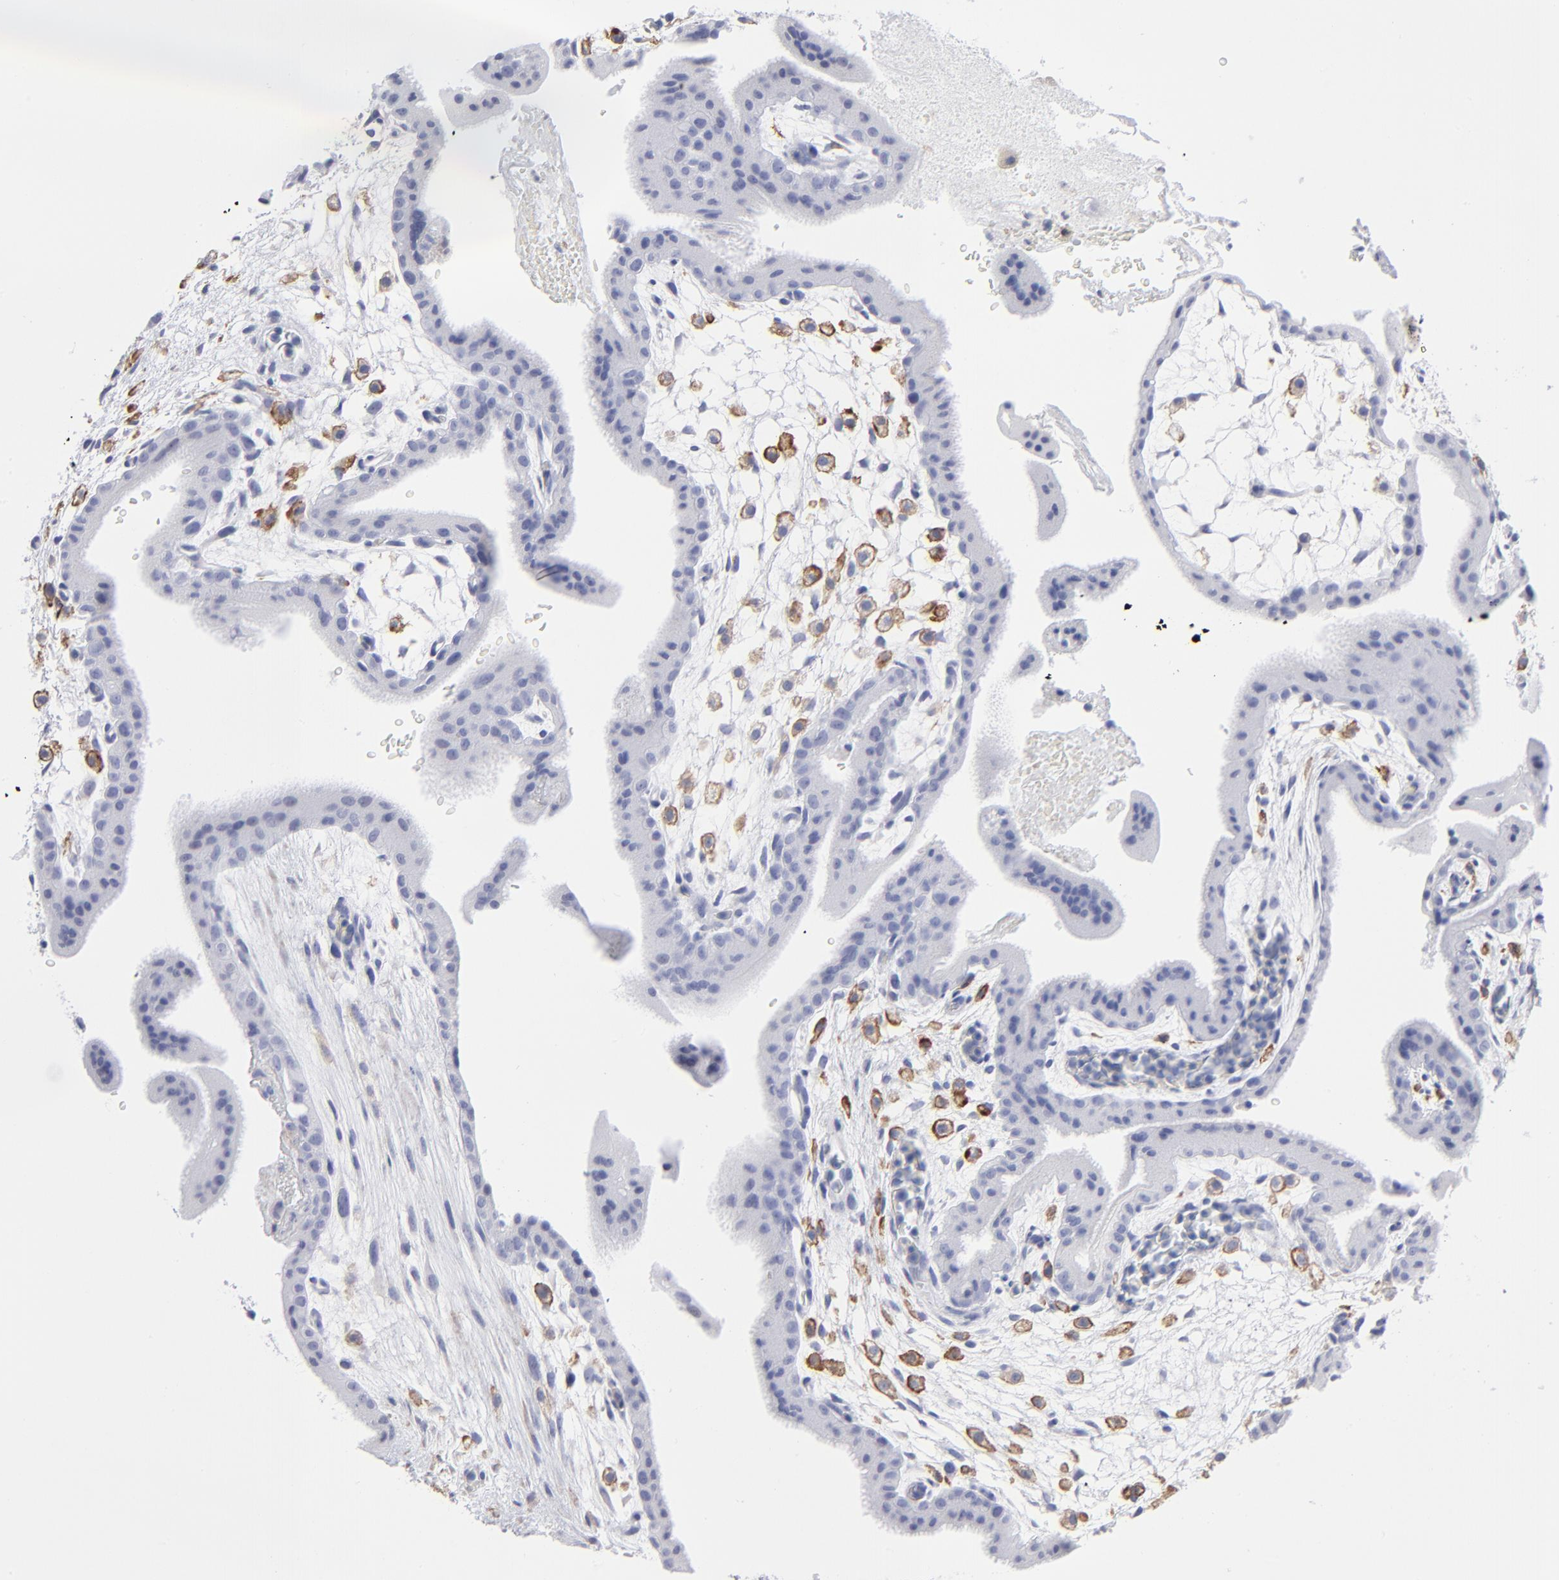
{"staining": {"intensity": "negative", "quantity": "none", "location": "none"}, "tissue": "placenta", "cell_type": "Decidual cells", "image_type": "normal", "snomed": [{"axis": "morphology", "description": "Normal tissue, NOS"}, {"axis": "topography", "description": "Placenta"}], "caption": "Protein analysis of benign placenta displays no significant expression in decidual cells.", "gene": "LAT2", "patient": {"sex": "female", "age": 35}}